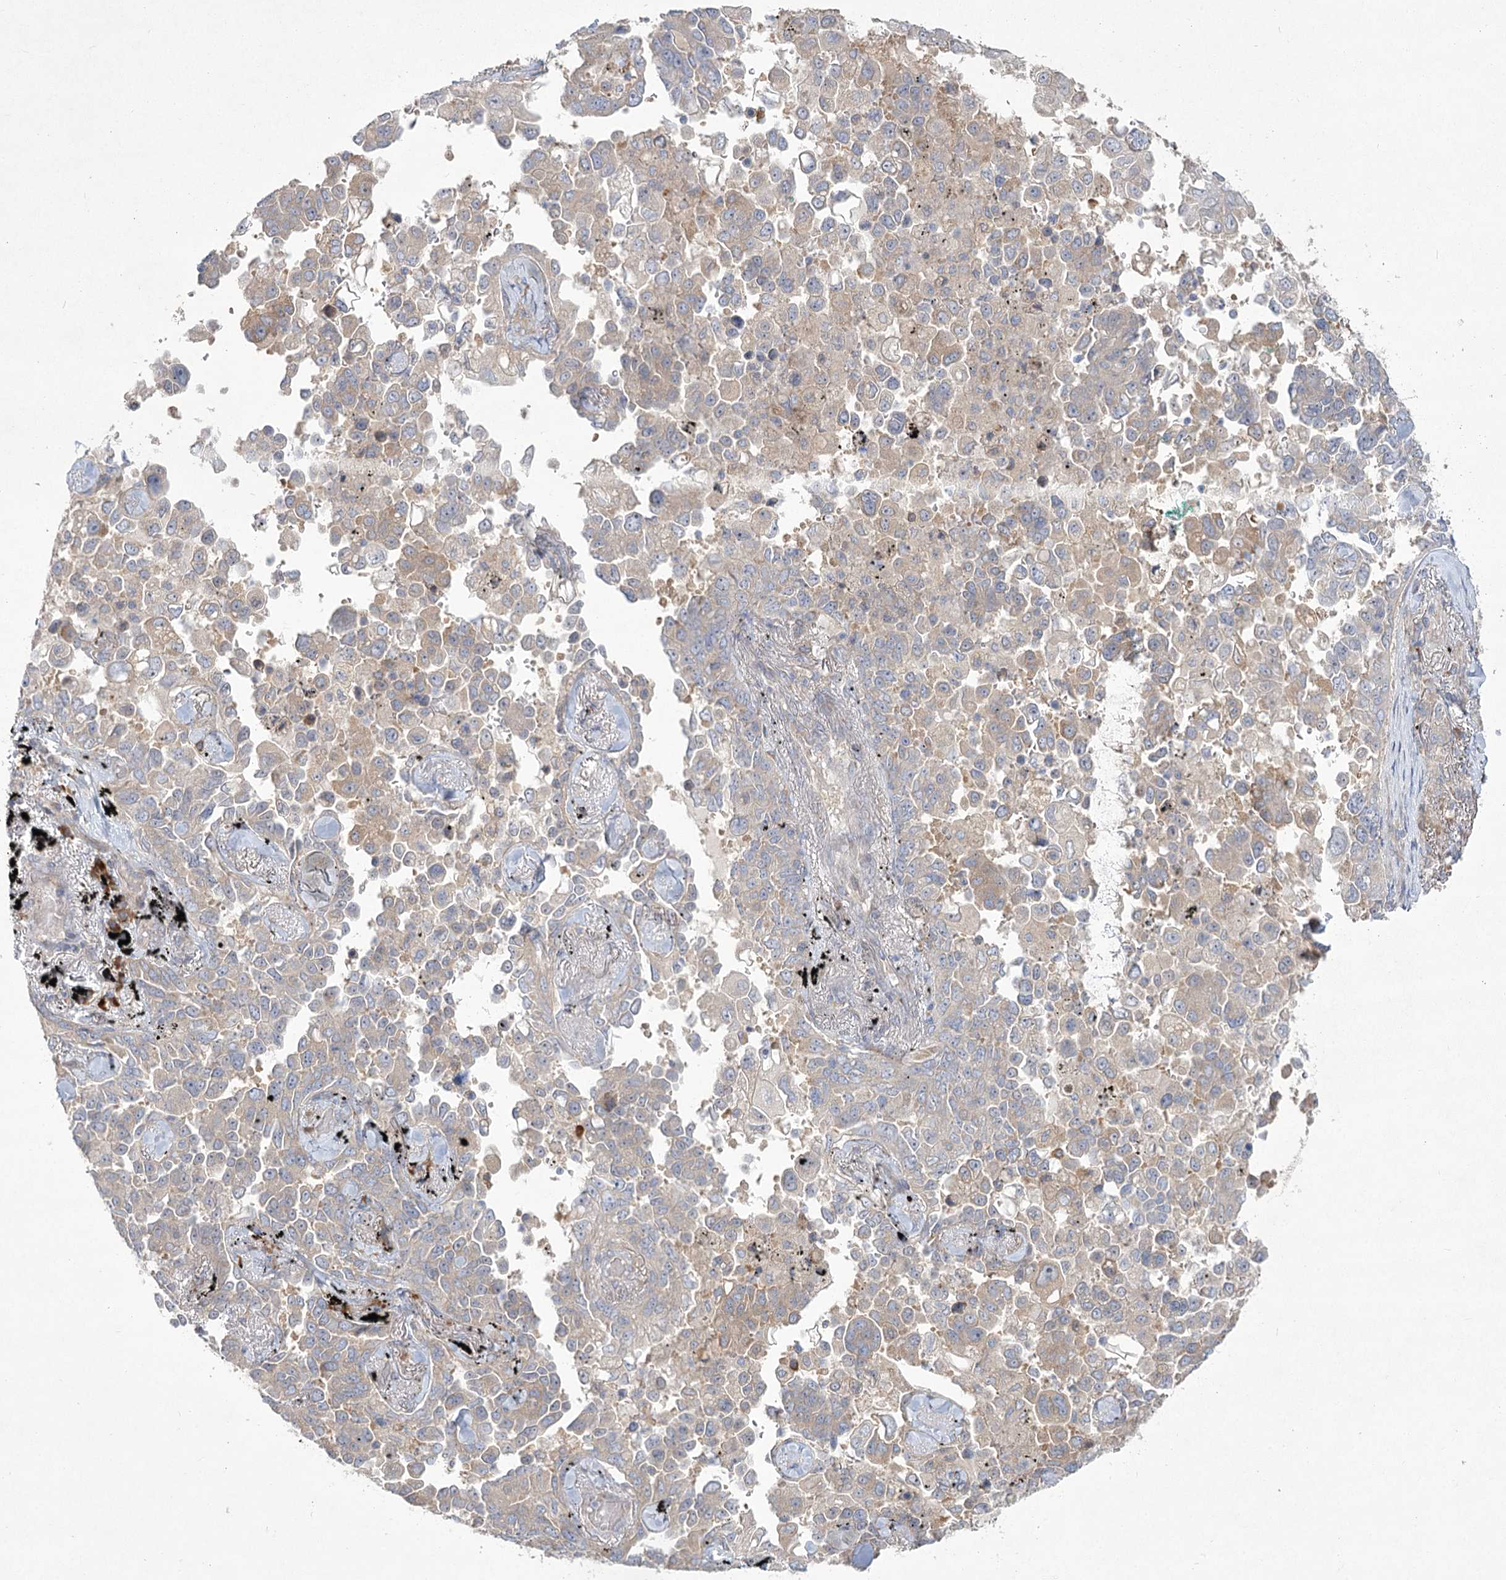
{"staining": {"intensity": "negative", "quantity": "none", "location": "none"}, "tissue": "lung cancer", "cell_type": "Tumor cells", "image_type": "cancer", "snomed": [{"axis": "morphology", "description": "Adenocarcinoma, NOS"}, {"axis": "topography", "description": "Lung"}], "caption": "Immunohistochemistry (IHC) image of human lung adenocarcinoma stained for a protein (brown), which displays no positivity in tumor cells.", "gene": "CAMTA1", "patient": {"sex": "female", "age": 67}}